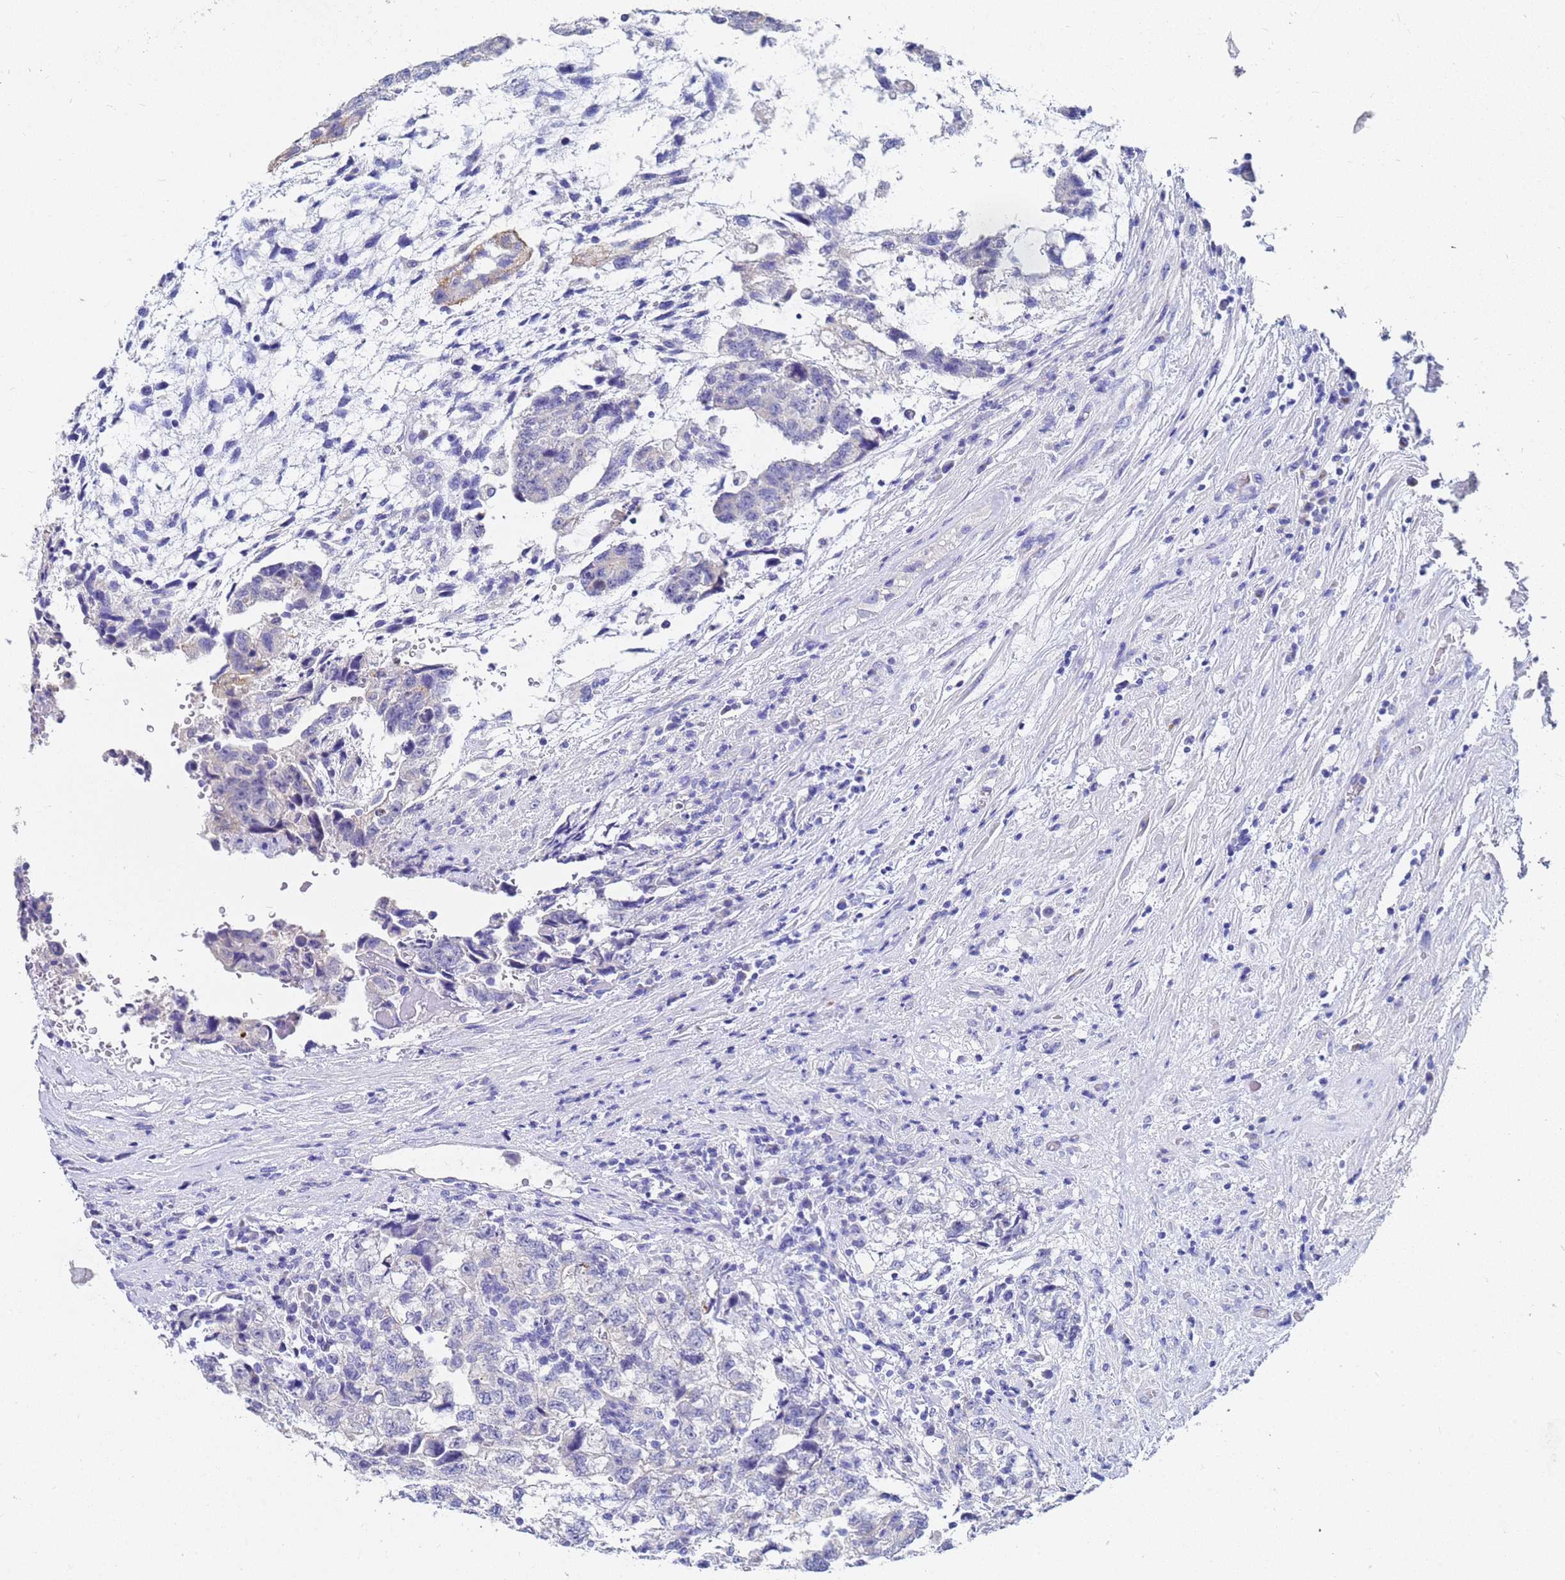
{"staining": {"intensity": "negative", "quantity": "none", "location": "none"}, "tissue": "testis cancer", "cell_type": "Tumor cells", "image_type": "cancer", "snomed": [{"axis": "morphology", "description": "Carcinoma, Embryonal, NOS"}, {"axis": "topography", "description": "Testis"}], "caption": "High magnification brightfield microscopy of testis cancer stained with DAB (3,3'-diaminobenzidine) (brown) and counterstained with hematoxylin (blue): tumor cells show no significant staining.", "gene": "C2orf72", "patient": {"sex": "male", "age": 36}}